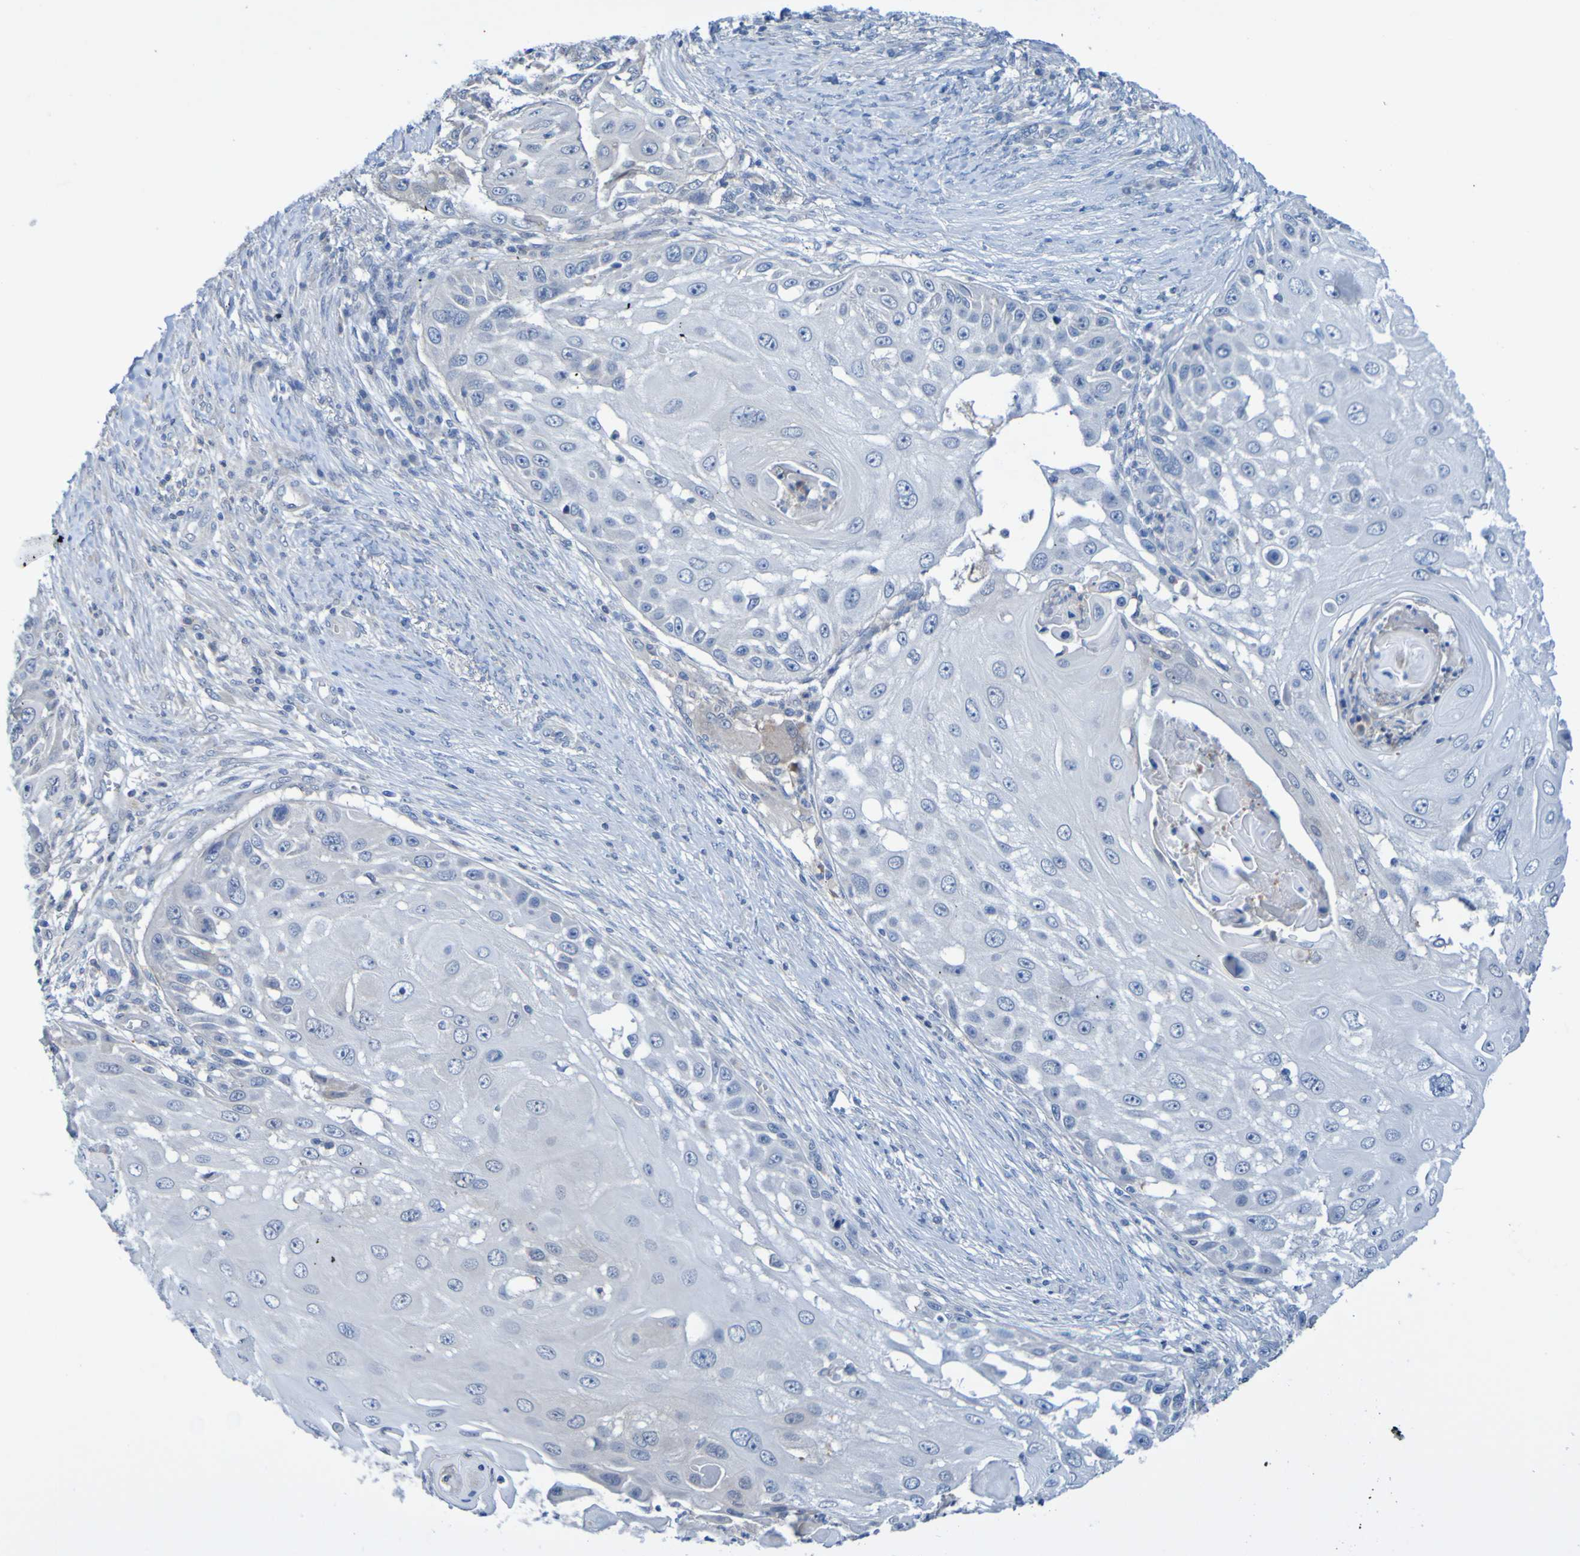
{"staining": {"intensity": "negative", "quantity": "none", "location": "none"}, "tissue": "skin cancer", "cell_type": "Tumor cells", "image_type": "cancer", "snomed": [{"axis": "morphology", "description": "Squamous cell carcinoma, NOS"}, {"axis": "topography", "description": "Skin"}], "caption": "Image shows no protein staining in tumor cells of skin cancer (squamous cell carcinoma) tissue.", "gene": "ACMSD", "patient": {"sex": "female", "age": 44}}